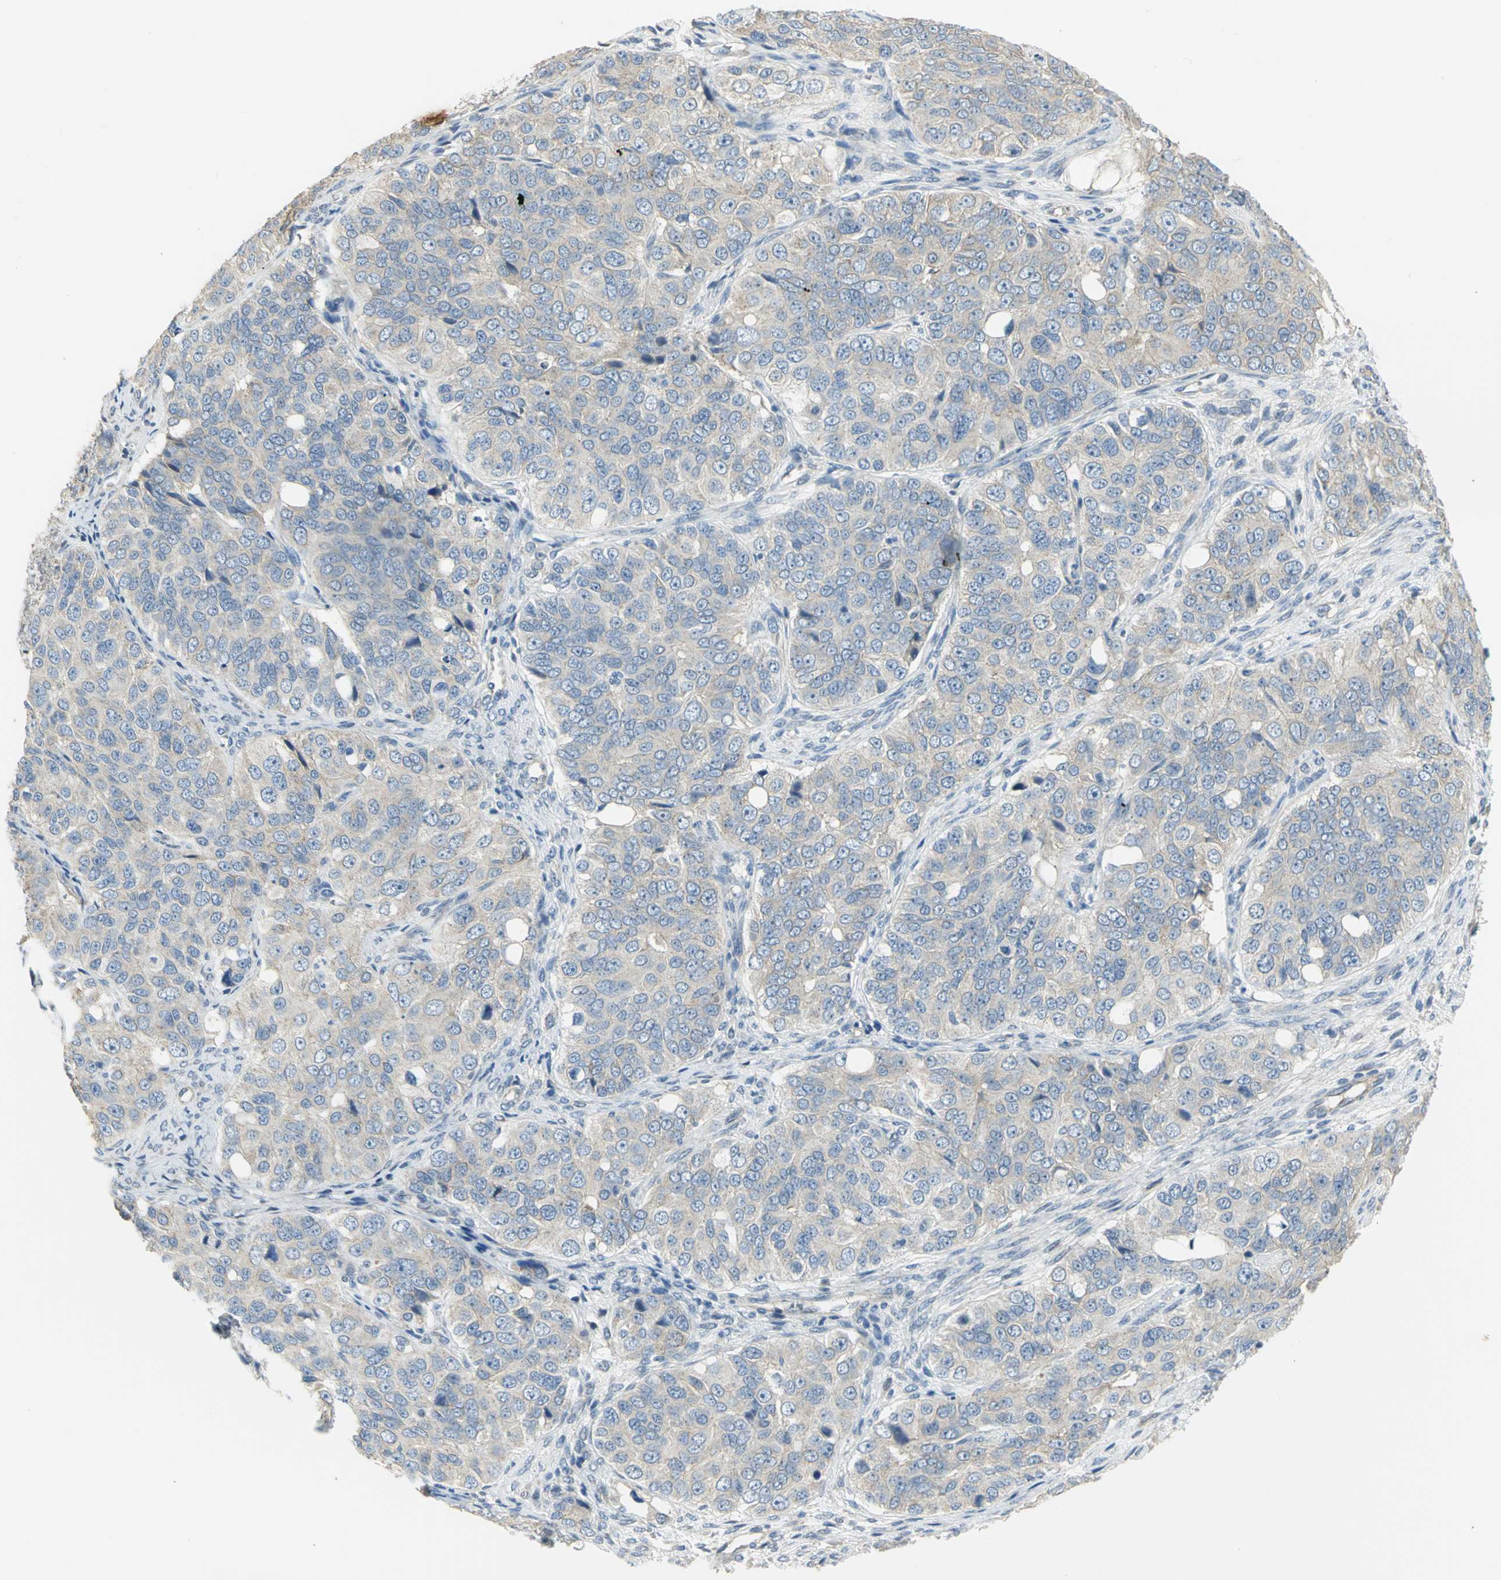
{"staining": {"intensity": "weak", "quantity": "25%-75%", "location": "cytoplasmic/membranous"}, "tissue": "ovarian cancer", "cell_type": "Tumor cells", "image_type": "cancer", "snomed": [{"axis": "morphology", "description": "Carcinoma, endometroid"}, {"axis": "topography", "description": "Ovary"}], "caption": "About 25%-75% of tumor cells in human ovarian endometroid carcinoma reveal weak cytoplasmic/membranous protein positivity as visualized by brown immunohistochemical staining.", "gene": "HTR1F", "patient": {"sex": "female", "age": 51}}